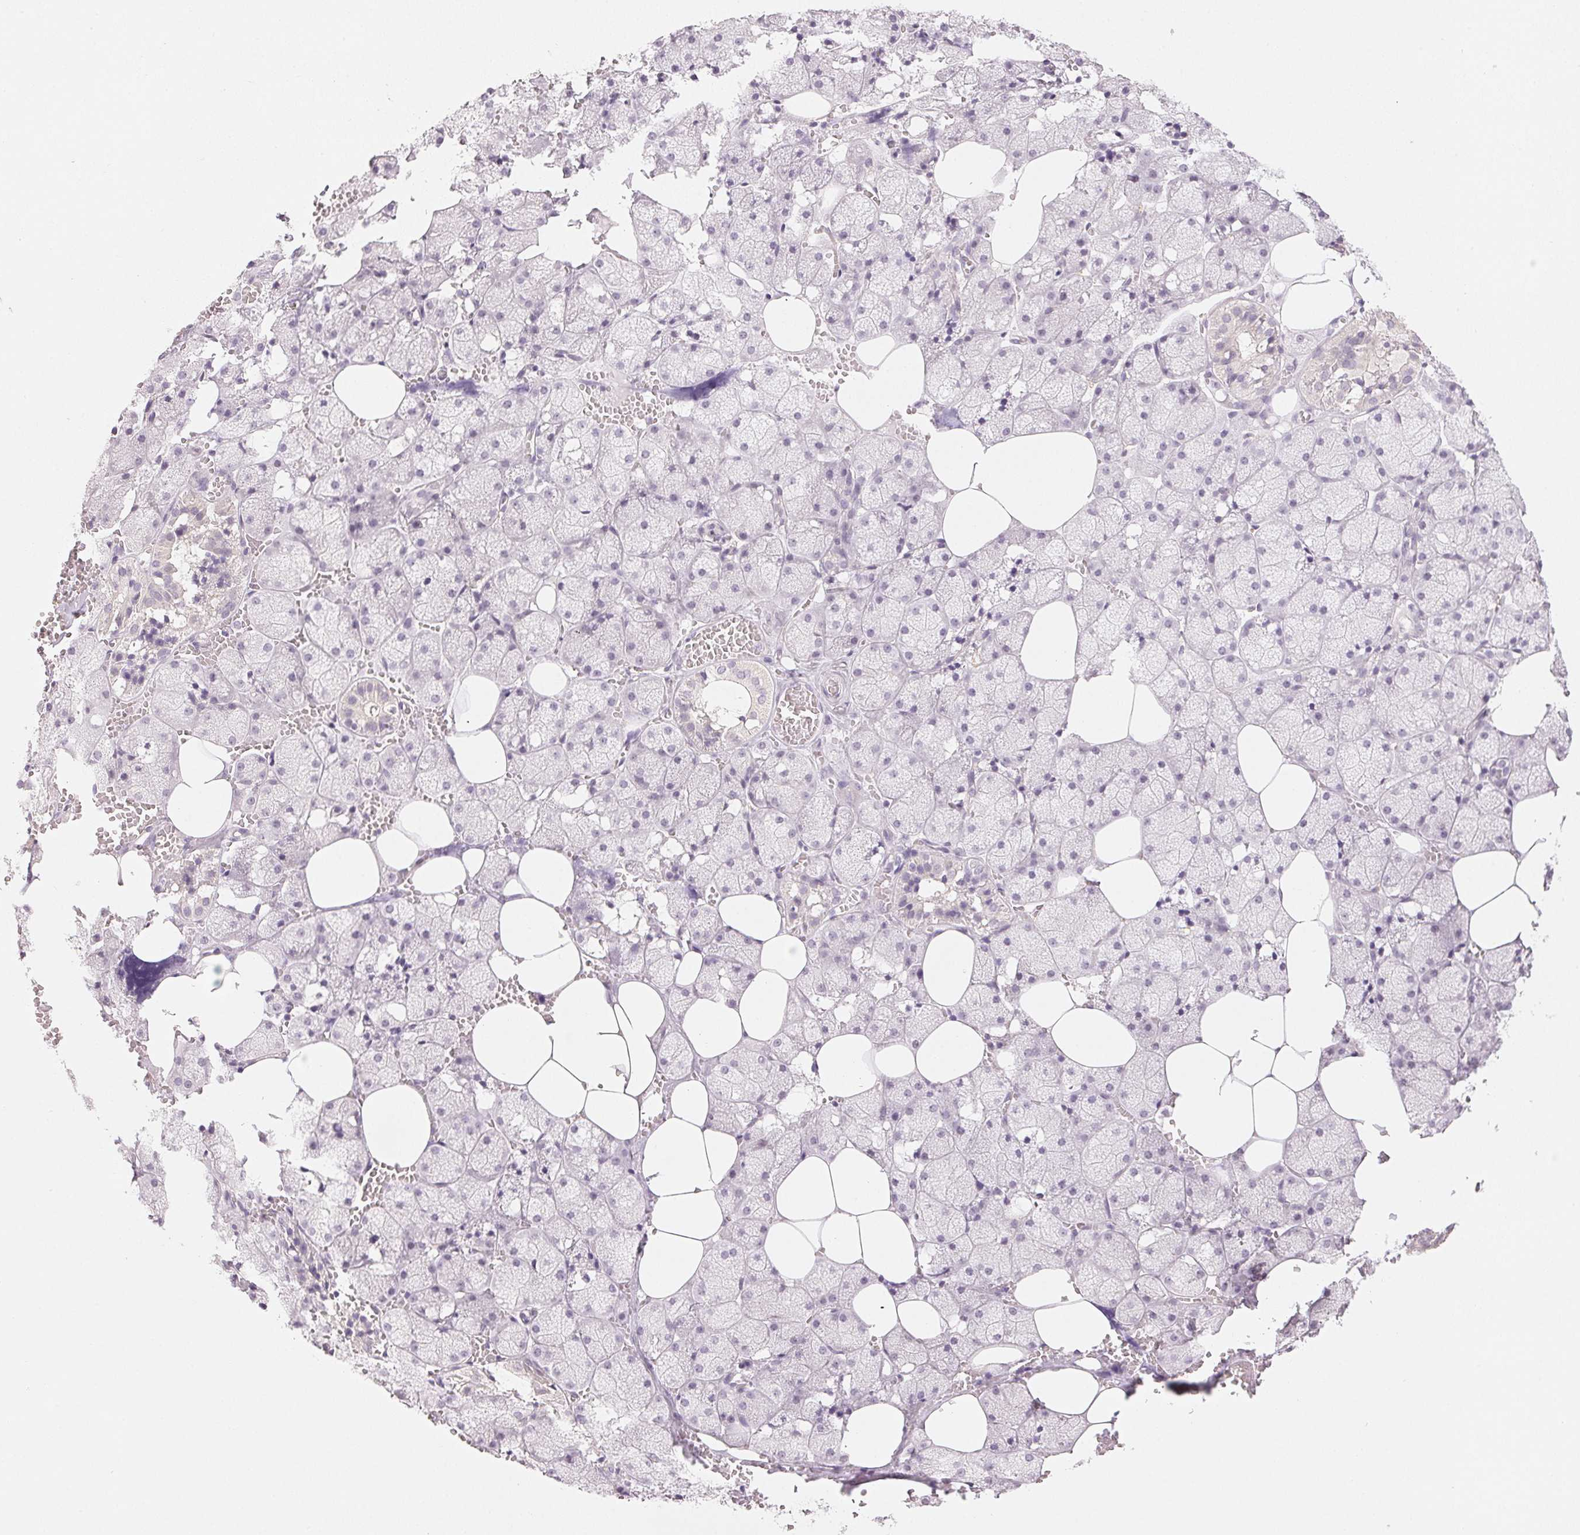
{"staining": {"intensity": "negative", "quantity": "none", "location": "none"}, "tissue": "salivary gland", "cell_type": "Glandular cells", "image_type": "normal", "snomed": [{"axis": "morphology", "description": "Normal tissue, NOS"}, {"axis": "topography", "description": "Salivary gland"}, {"axis": "topography", "description": "Peripheral nerve tissue"}], "caption": "The image displays no significant positivity in glandular cells of salivary gland.", "gene": "MAP1LC3A", "patient": {"sex": "male", "age": 38}}